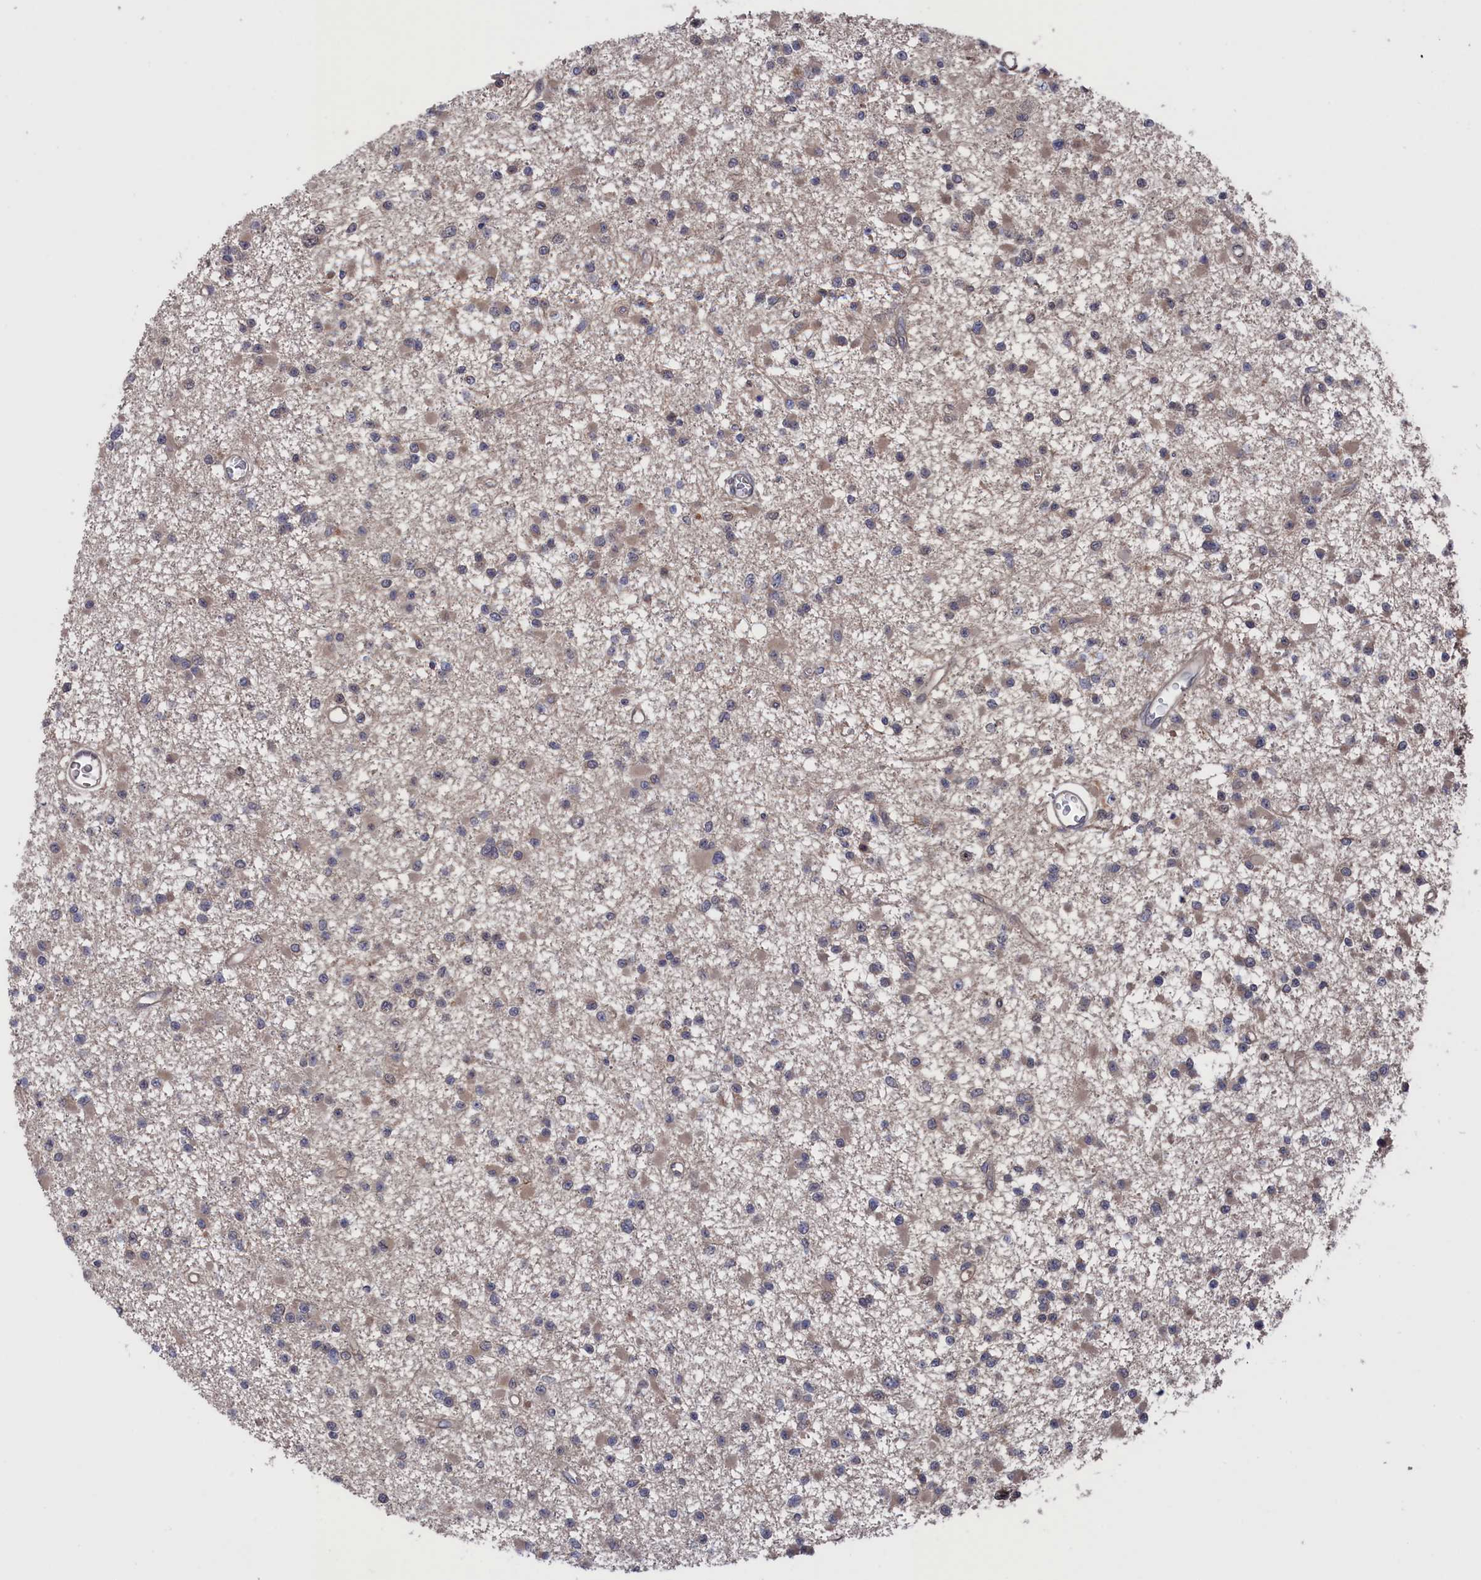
{"staining": {"intensity": "moderate", "quantity": "25%-75%", "location": "cytoplasmic/membranous"}, "tissue": "glioma", "cell_type": "Tumor cells", "image_type": "cancer", "snomed": [{"axis": "morphology", "description": "Glioma, malignant, Low grade"}, {"axis": "topography", "description": "Brain"}], "caption": "High-magnification brightfield microscopy of glioma stained with DAB (brown) and counterstained with hematoxylin (blue). tumor cells exhibit moderate cytoplasmic/membranous expression is identified in about25%-75% of cells.", "gene": "NUTF2", "patient": {"sex": "female", "age": 22}}